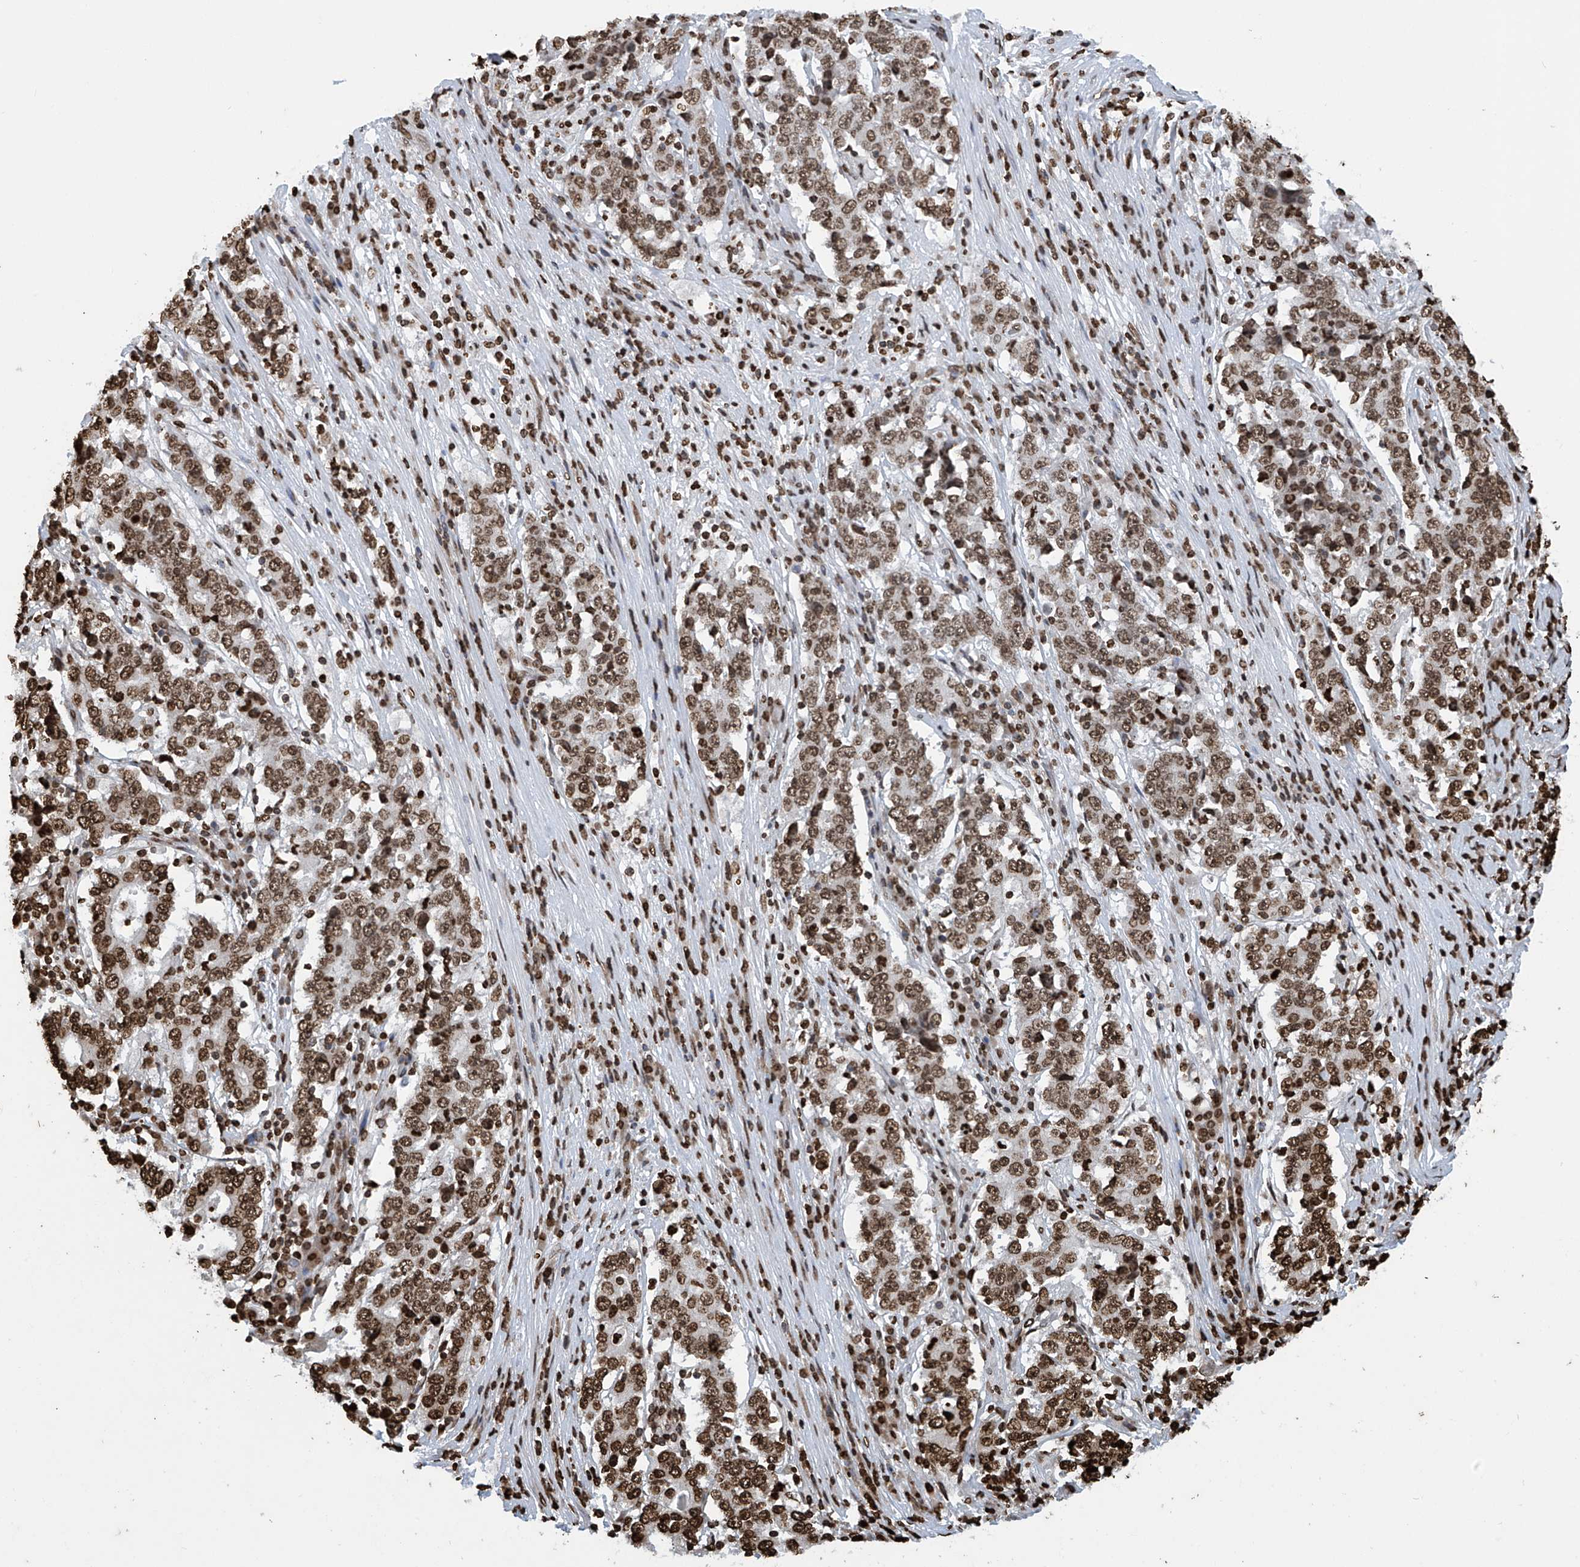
{"staining": {"intensity": "moderate", "quantity": ">75%", "location": "nuclear"}, "tissue": "stomach cancer", "cell_type": "Tumor cells", "image_type": "cancer", "snomed": [{"axis": "morphology", "description": "Adenocarcinoma, NOS"}, {"axis": "topography", "description": "Stomach"}], "caption": "Approximately >75% of tumor cells in human adenocarcinoma (stomach) display moderate nuclear protein staining as visualized by brown immunohistochemical staining.", "gene": "DPPA2", "patient": {"sex": "male", "age": 59}}